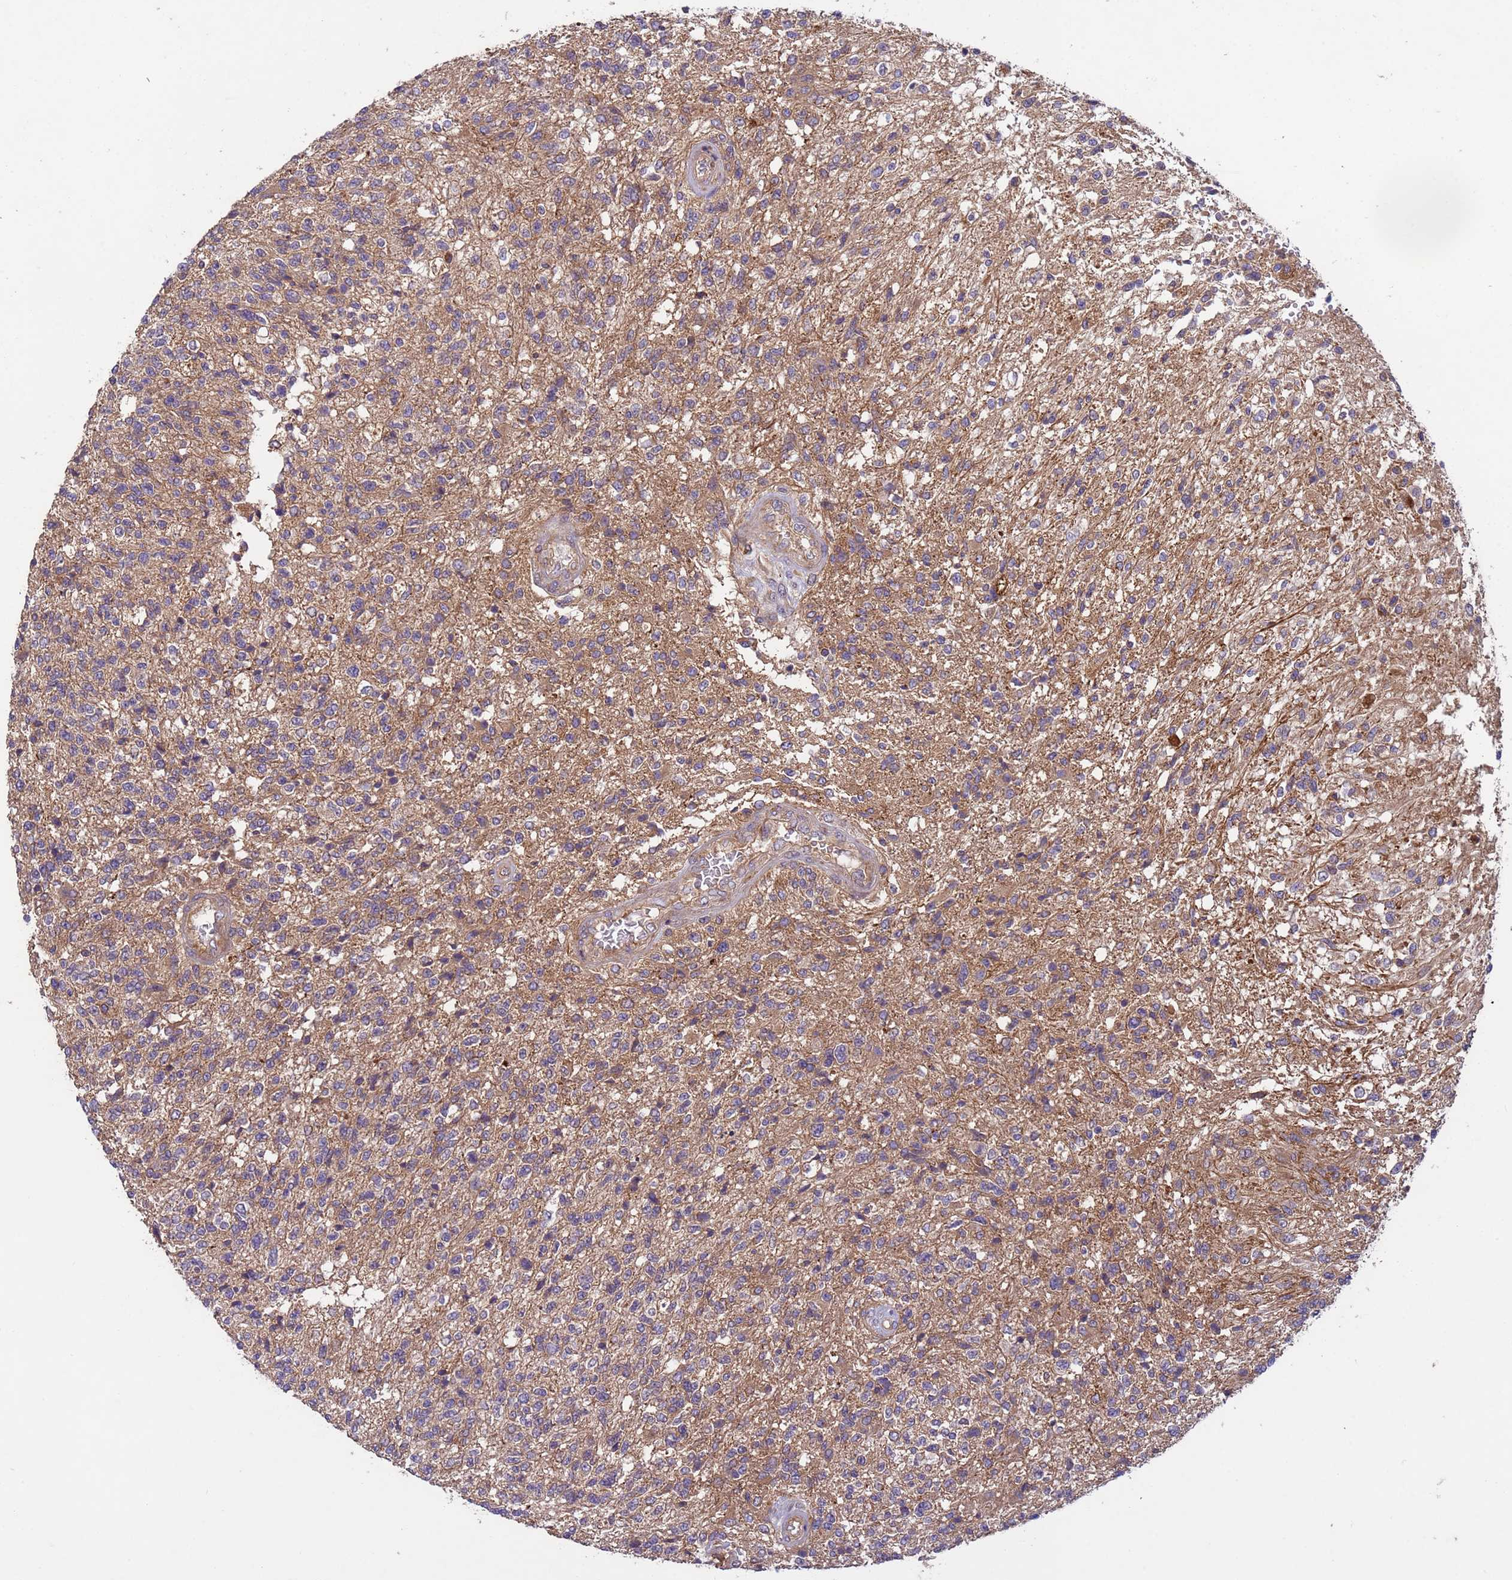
{"staining": {"intensity": "weak", "quantity": "25%-75%", "location": "cytoplasmic/membranous"}, "tissue": "glioma", "cell_type": "Tumor cells", "image_type": "cancer", "snomed": [{"axis": "morphology", "description": "Glioma, malignant, High grade"}, {"axis": "topography", "description": "Brain"}], "caption": "Human malignant glioma (high-grade) stained with a brown dye shows weak cytoplasmic/membranous positive expression in about 25%-75% of tumor cells.", "gene": "RAB10", "patient": {"sex": "male", "age": 56}}